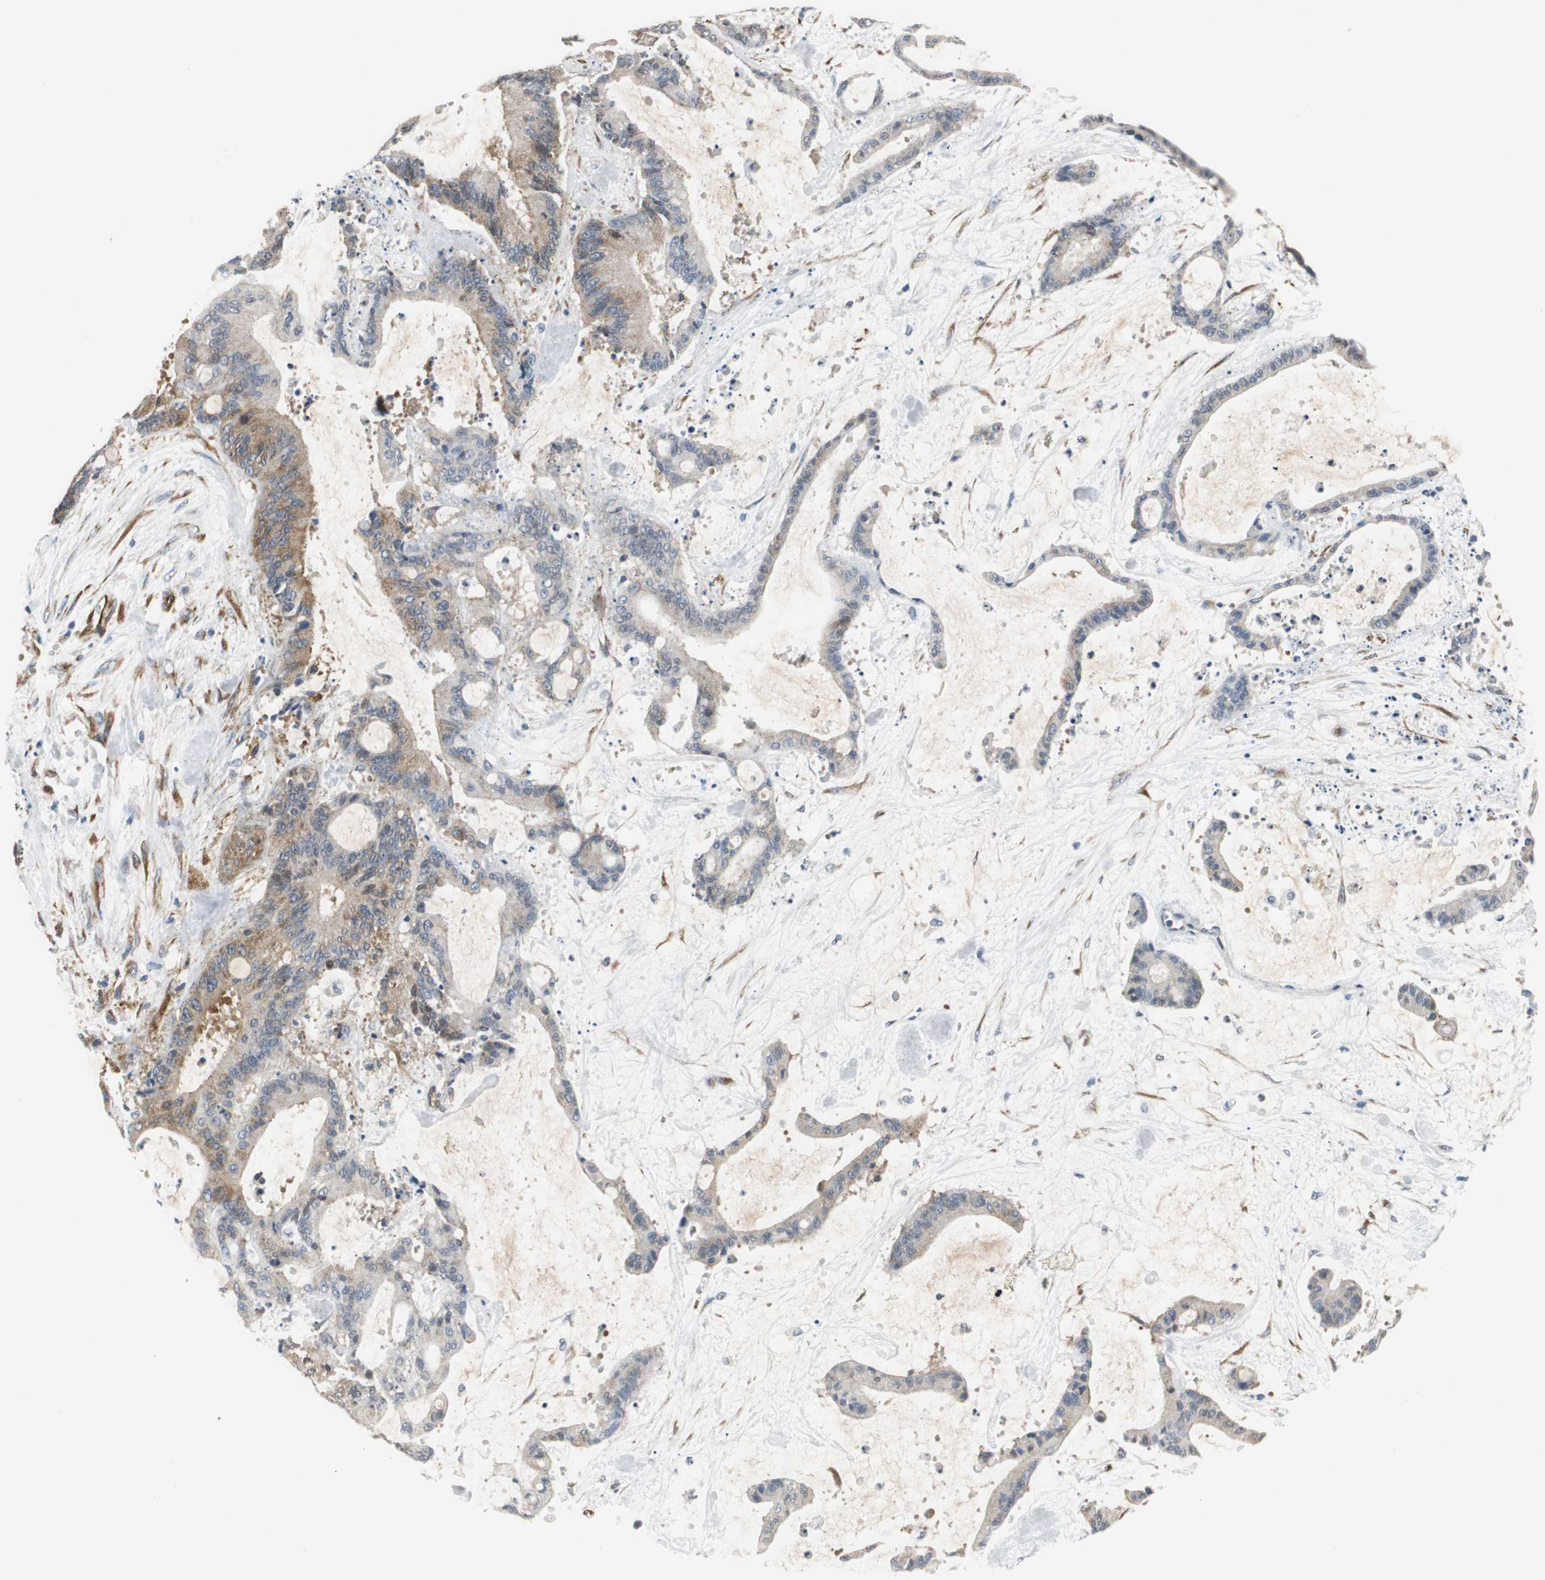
{"staining": {"intensity": "moderate", "quantity": "25%-75%", "location": "cytoplasmic/membranous"}, "tissue": "liver cancer", "cell_type": "Tumor cells", "image_type": "cancer", "snomed": [{"axis": "morphology", "description": "Cholangiocarcinoma"}, {"axis": "topography", "description": "Liver"}], "caption": "Immunohistochemistry (IHC) histopathology image of human liver cholangiocarcinoma stained for a protein (brown), which displays medium levels of moderate cytoplasmic/membranous staining in approximately 25%-75% of tumor cells.", "gene": "ISCU", "patient": {"sex": "female", "age": 73}}